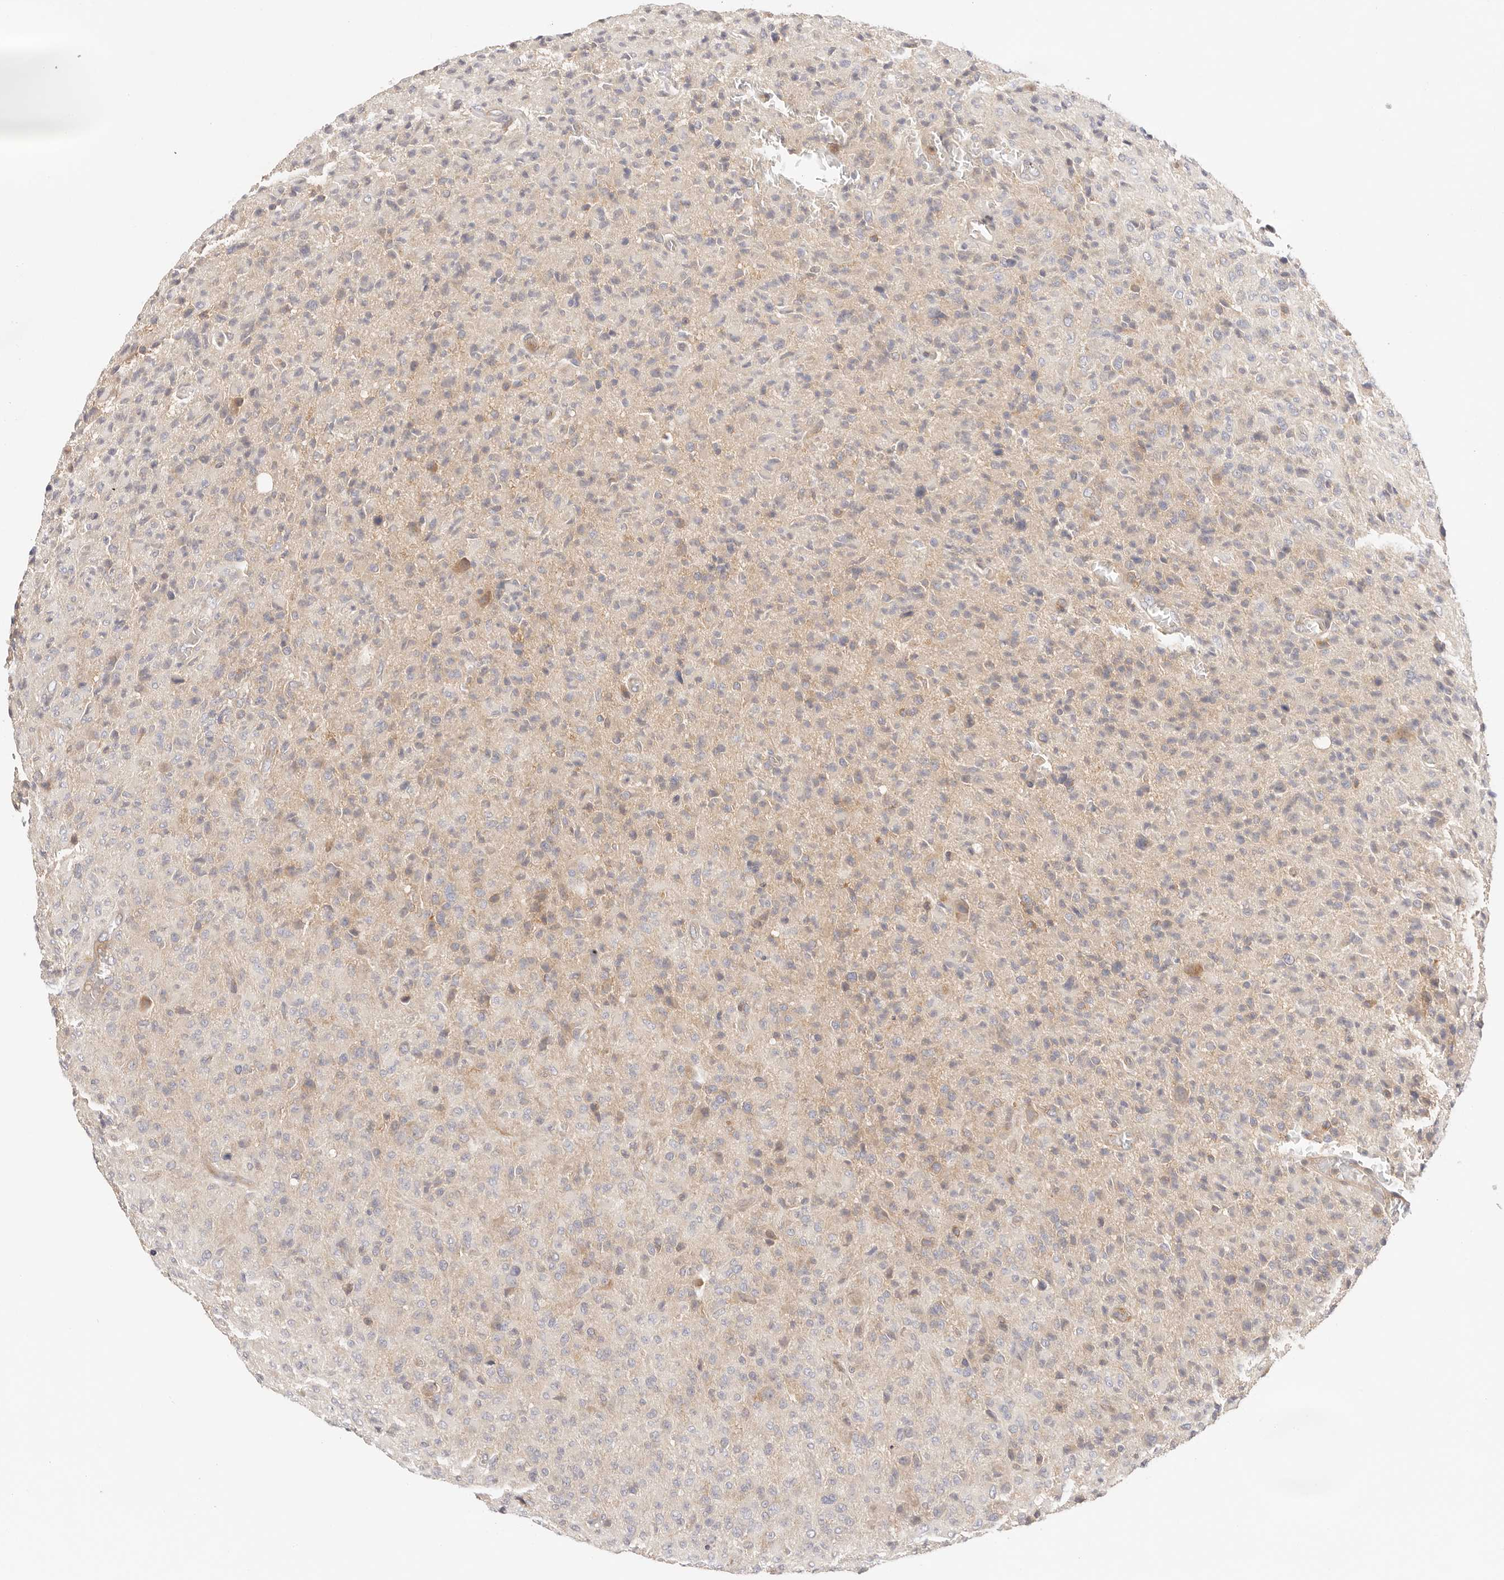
{"staining": {"intensity": "negative", "quantity": "none", "location": "none"}, "tissue": "glioma", "cell_type": "Tumor cells", "image_type": "cancer", "snomed": [{"axis": "morphology", "description": "Glioma, malignant, High grade"}, {"axis": "topography", "description": "Brain"}], "caption": "High magnification brightfield microscopy of glioma stained with DAB (brown) and counterstained with hematoxylin (blue): tumor cells show no significant staining.", "gene": "KCMF1", "patient": {"sex": "female", "age": 57}}